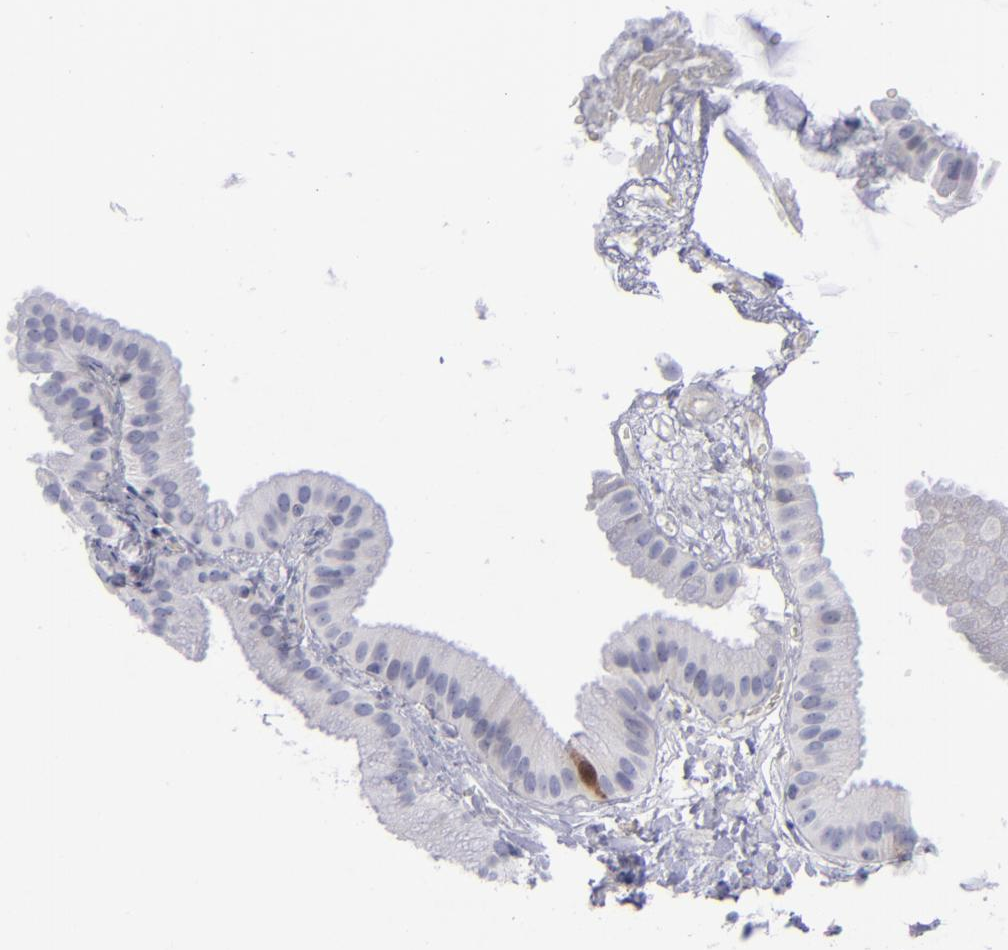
{"staining": {"intensity": "negative", "quantity": "none", "location": "none"}, "tissue": "gallbladder", "cell_type": "Glandular cells", "image_type": "normal", "snomed": [{"axis": "morphology", "description": "Normal tissue, NOS"}, {"axis": "topography", "description": "Gallbladder"}], "caption": "High power microscopy image of an immunohistochemistry image of normal gallbladder, revealing no significant staining in glandular cells.", "gene": "AURKA", "patient": {"sex": "female", "age": 63}}